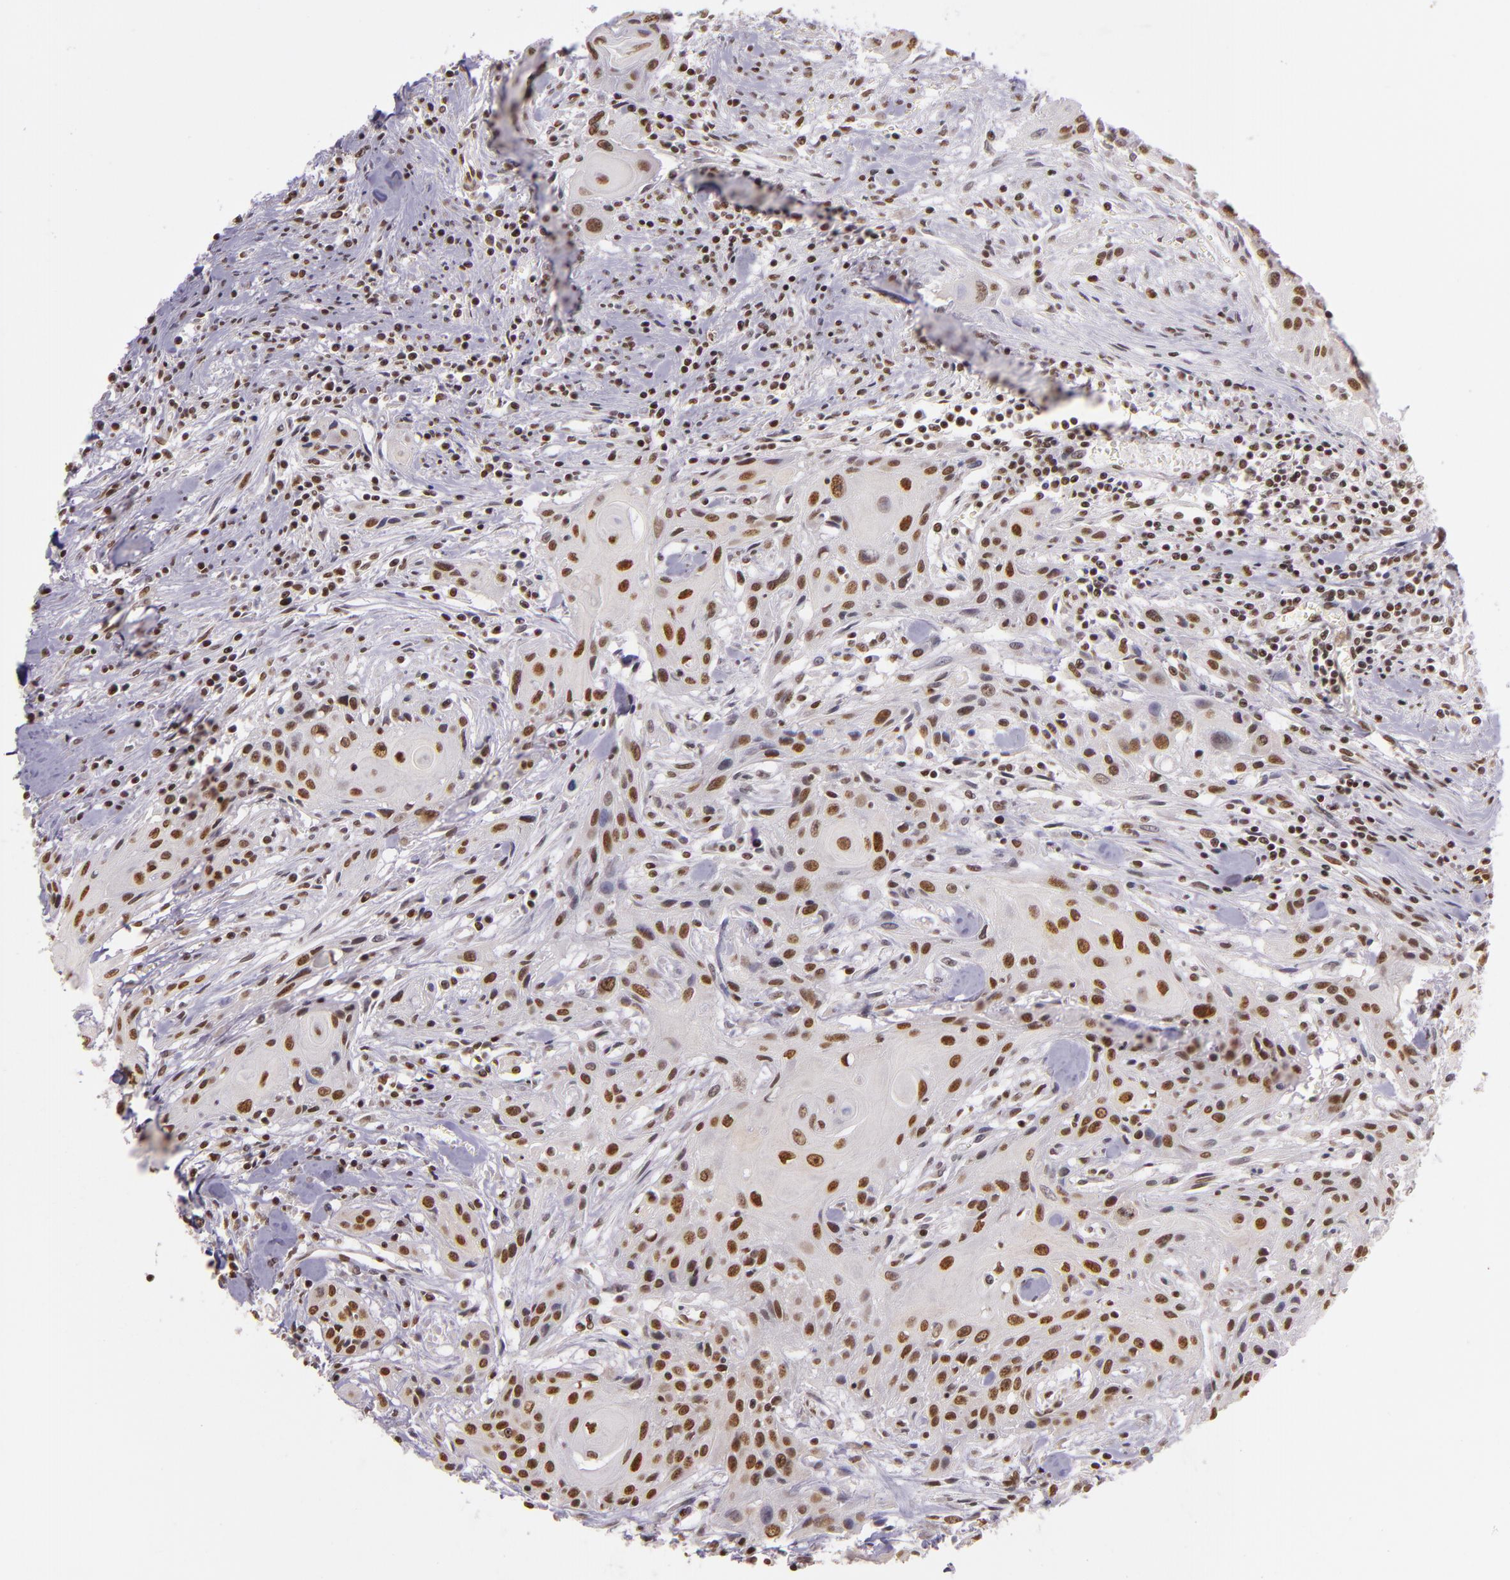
{"staining": {"intensity": "moderate", "quantity": ">75%", "location": "nuclear"}, "tissue": "head and neck cancer", "cell_type": "Tumor cells", "image_type": "cancer", "snomed": [{"axis": "morphology", "description": "Squamous cell carcinoma, NOS"}, {"axis": "morphology", "description": "Squamous cell carcinoma, metastatic, NOS"}, {"axis": "topography", "description": "Lymph node"}, {"axis": "topography", "description": "Salivary gland"}, {"axis": "topography", "description": "Head-Neck"}], "caption": "There is medium levels of moderate nuclear expression in tumor cells of head and neck cancer, as demonstrated by immunohistochemical staining (brown color).", "gene": "USF1", "patient": {"sex": "female", "age": 74}}